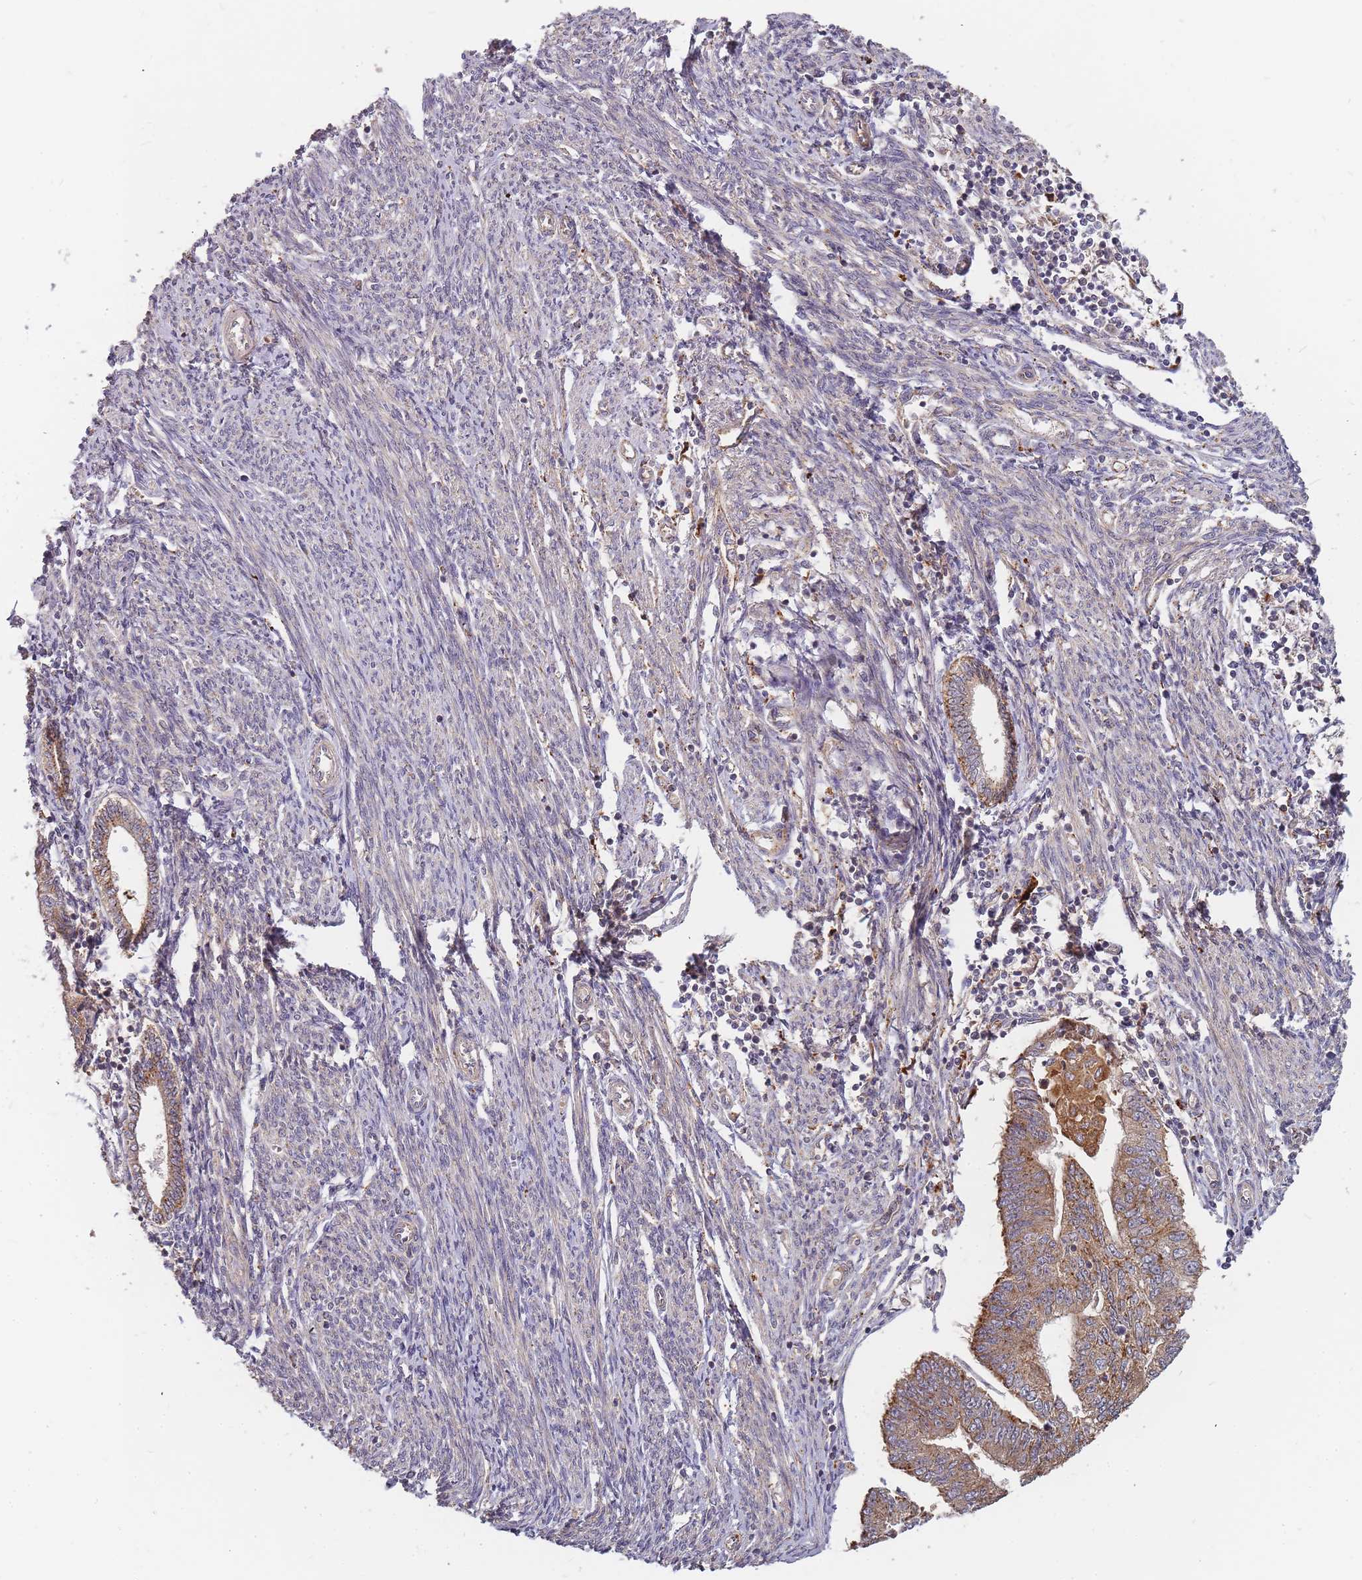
{"staining": {"intensity": "moderate", "quantity": ">75%", "location": "cytoplasmic/membranous"}, "tissue": "endometrial cancer", "cell_type": "Tumor cells", "image_type": "cancer", "snomed": [{"axis": "morphology", "description": "Adenocarcinoma, NOS"}, {"axis": "topography", "description": "Endometrium"}], "caption": "Immunohistochemistry (IHC) image of endometrial adenocarcinoma stained for a protein (brown), which exhibits medium levels of moderate cytoplasmic/membranous expression in approximately >75% of tumor cells.", "gene": "ATG5", "patient": {"sex": "female", "age": 56}}